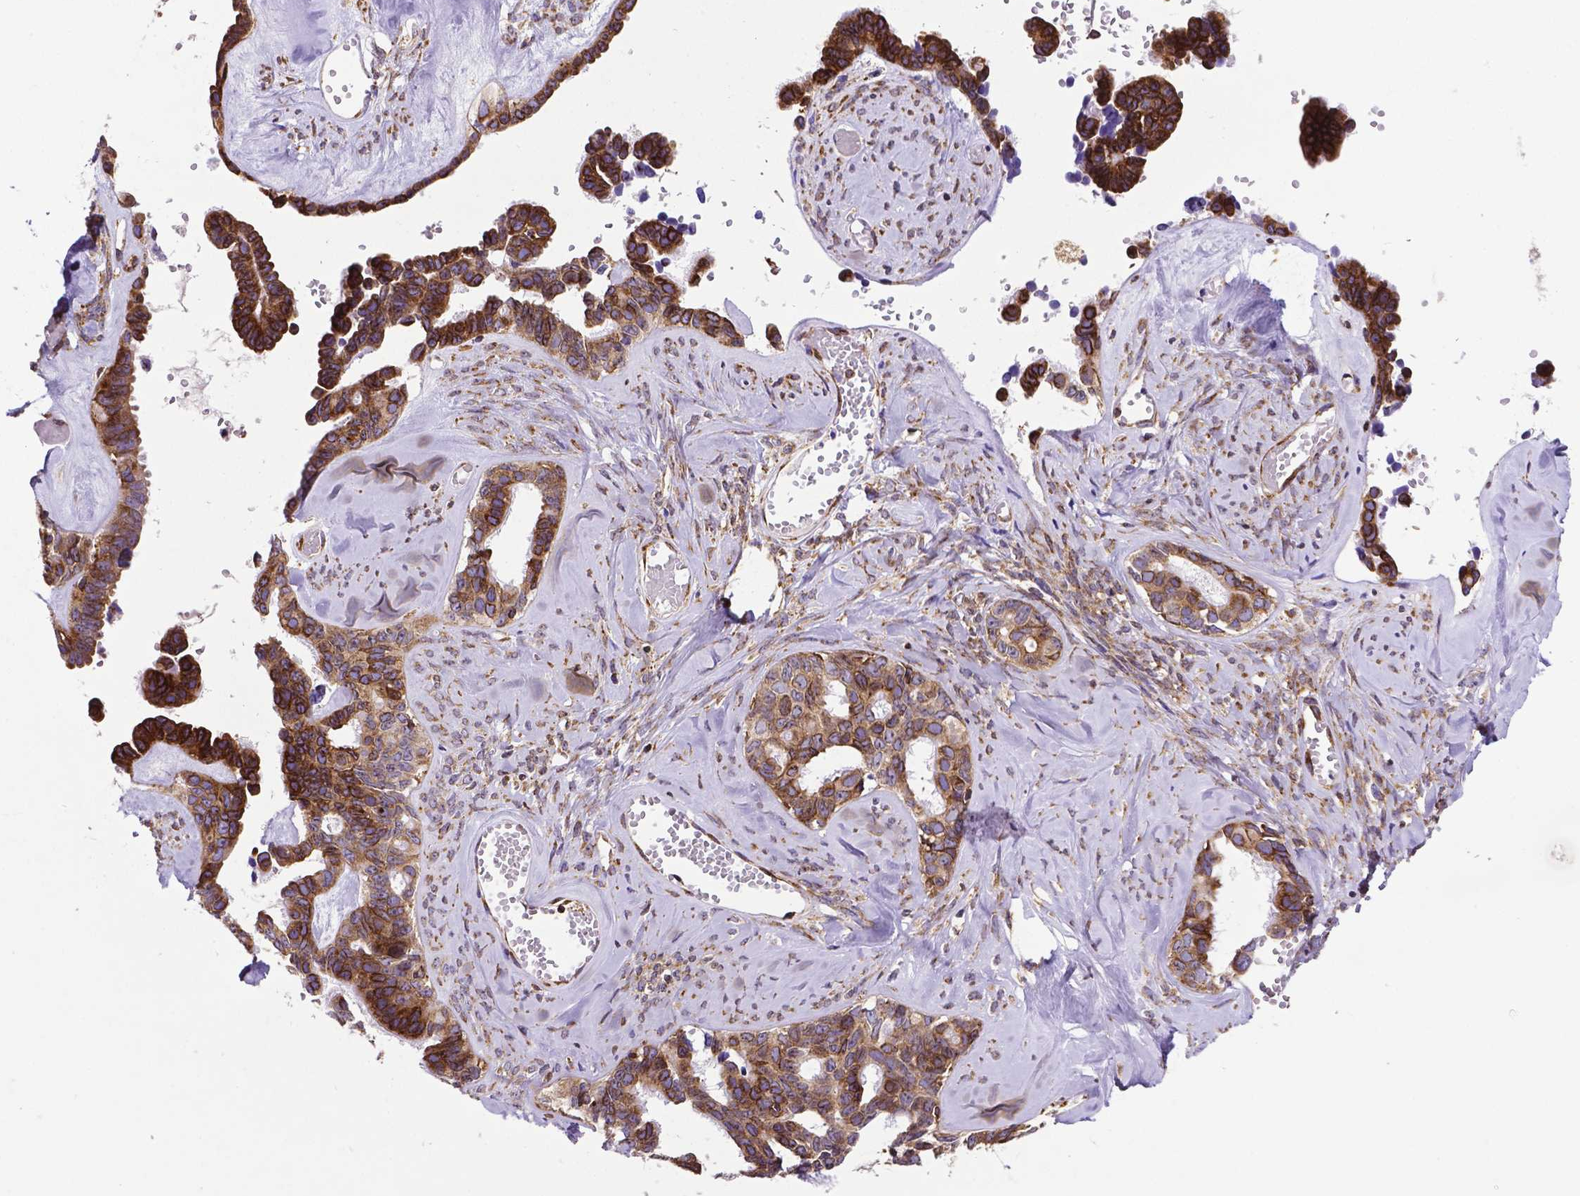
{"staining": {"intensity": "moderate", "quantity": ">75%", "location": "cytoplasmic/membranous"}, "tissue": "ovarian cancer", "cell_type": "Tumor cells", "image_type": "cancer", "snomed": [{"axis": "morphology", "description": "Cystadenocarcinoma, serous, NOS"}, {"axis": "topography", "description": "Ovary"}], "caption": "Moderate cytoplasmic/membranous protein staining is seen in about >75% of tumor cells in ovarian cancer.", "gene": "MTDH", "patient": {"sex": "female", "age": 69}}